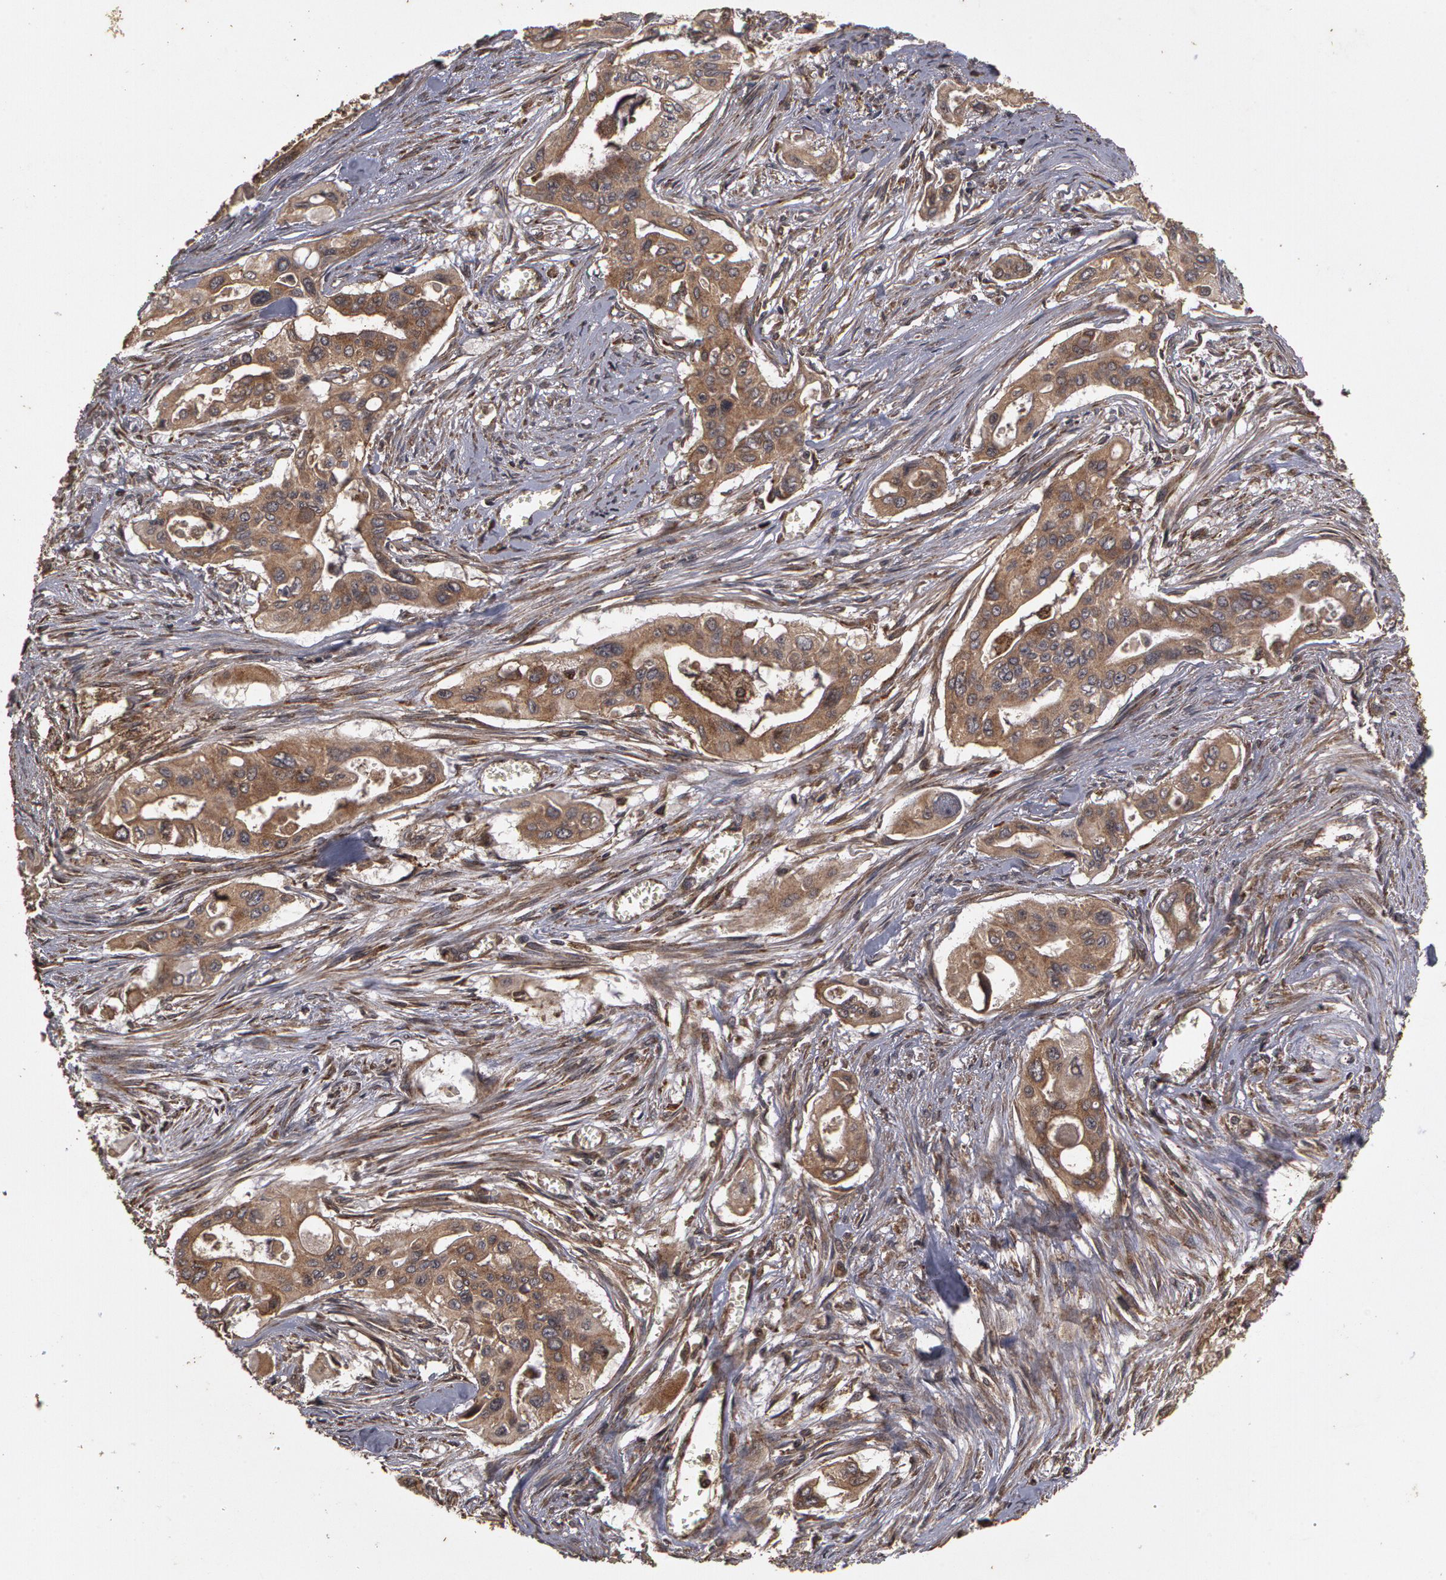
{"staining": {"intensity": "weak", "quantity": ">75%", "location": "cytoplasmic/membranous"}, "tissue": "pancreatic cancer", "cell_type": "Tumor cells", "image_type": "cancer", "snomed": [{"axis": "morphology", "description": "Adenocarcinoma, NOS"}, {"axis": "topography", "description": "Pancreas"}], "caption": "The image demonstrates staining of pancreatic adenocarcinoma, revealing weak cytoplasmic/membranous protein staining (brown color) within tumor cells. (IHC, brightfield microscopy, high magnification).", "gene": "CALR", "patient": {"sex": "male", "age": 77}}